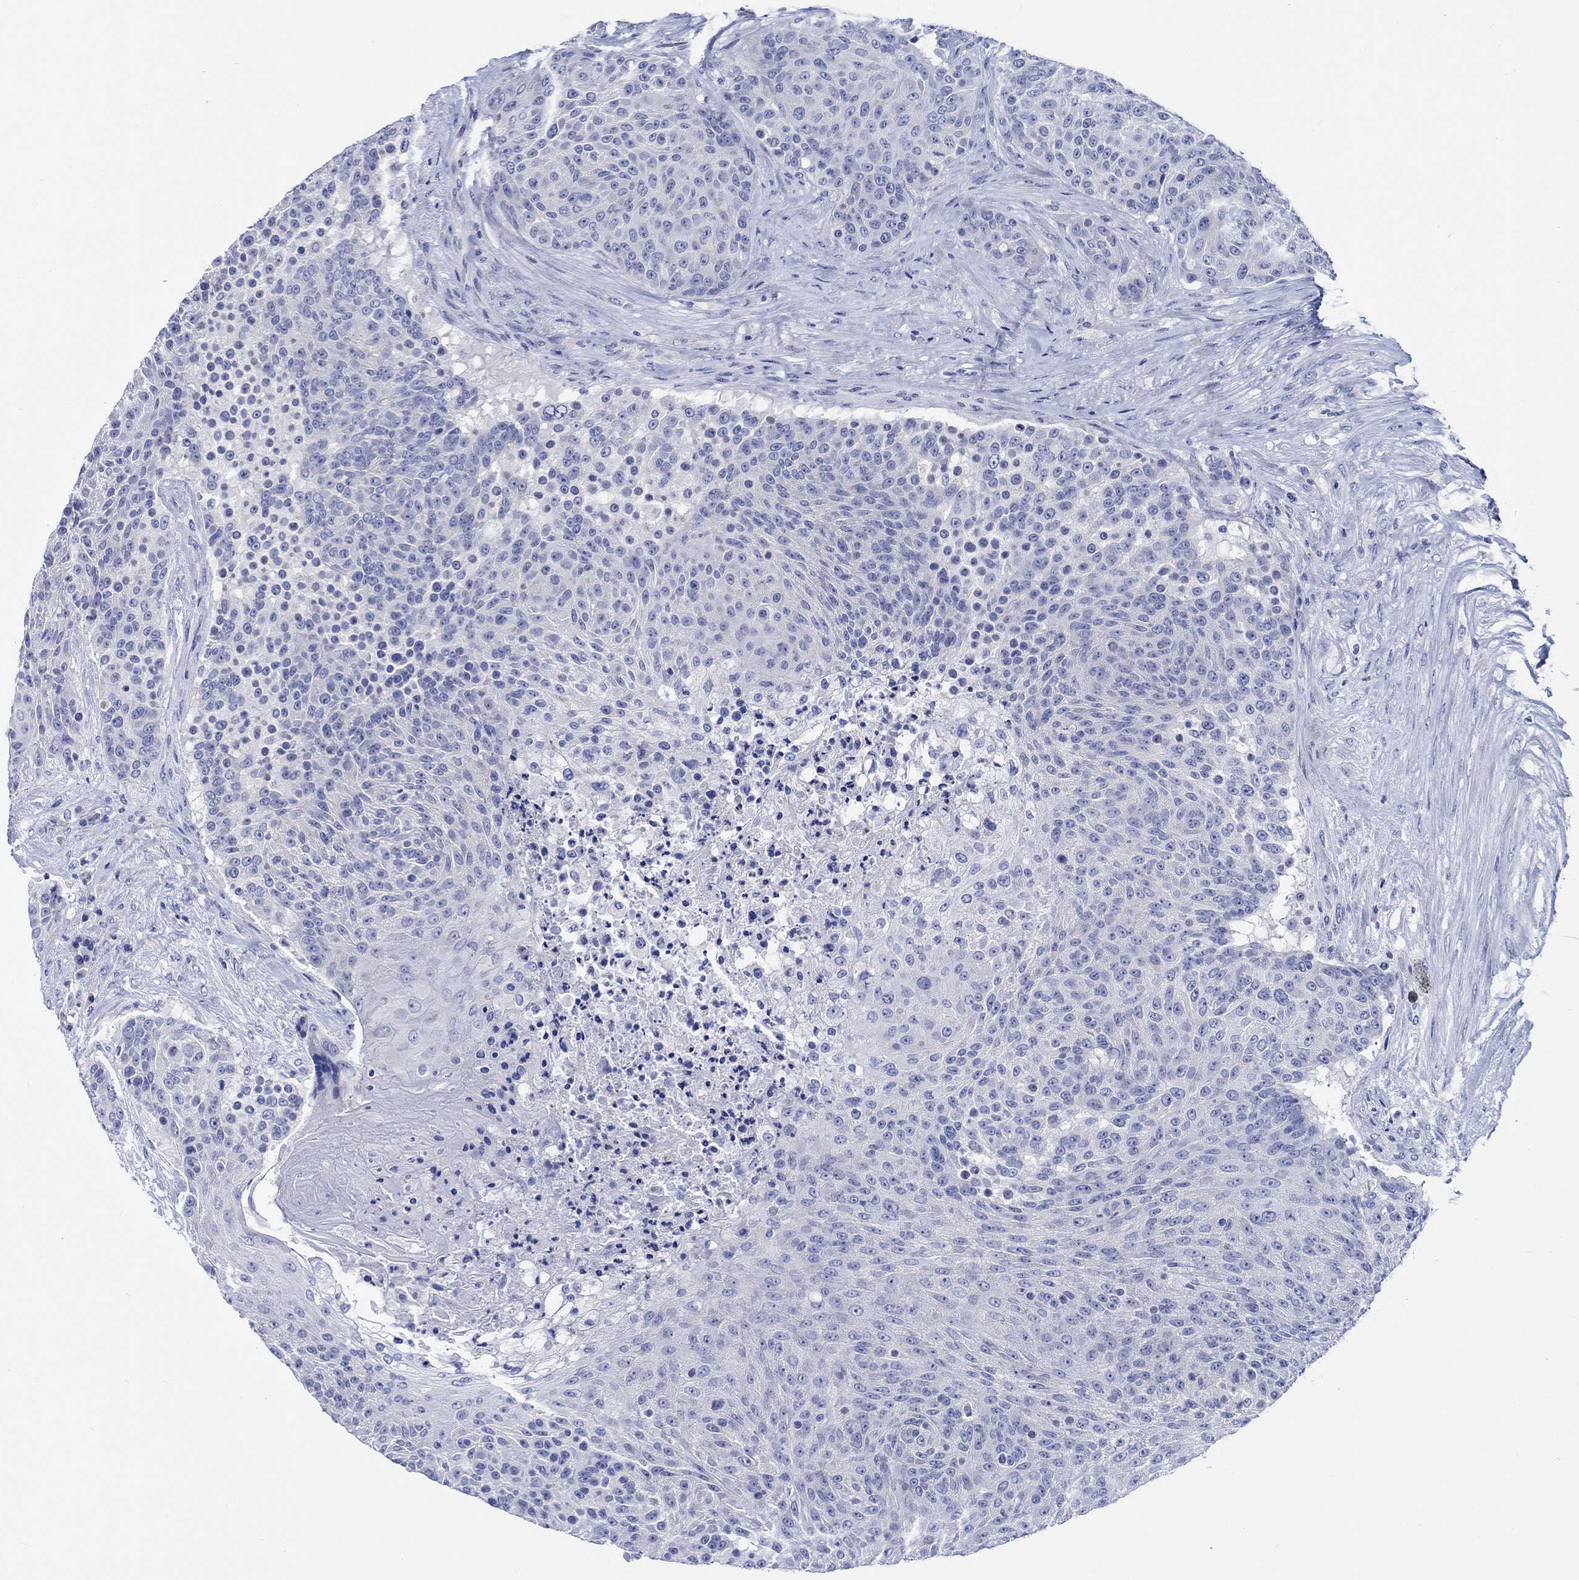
{"staining": {"intensity": "negative", "quantity": "none", "location": "none"}, "tissue": "urothelial cancer", "cell_type": "Tumor cells", "image_type": "cancer", "snomed": [{"axis": "morphology", "description": "Urothelial carcinoma, High grade"}, {"axis": "topography", "description": "Urinary bladder"}], "caption": "Tumor cells show no significant protein positivity in urothelial cancer.", "gene": "PTPRN2", "patient": {"sex": "female", "age": 63}}